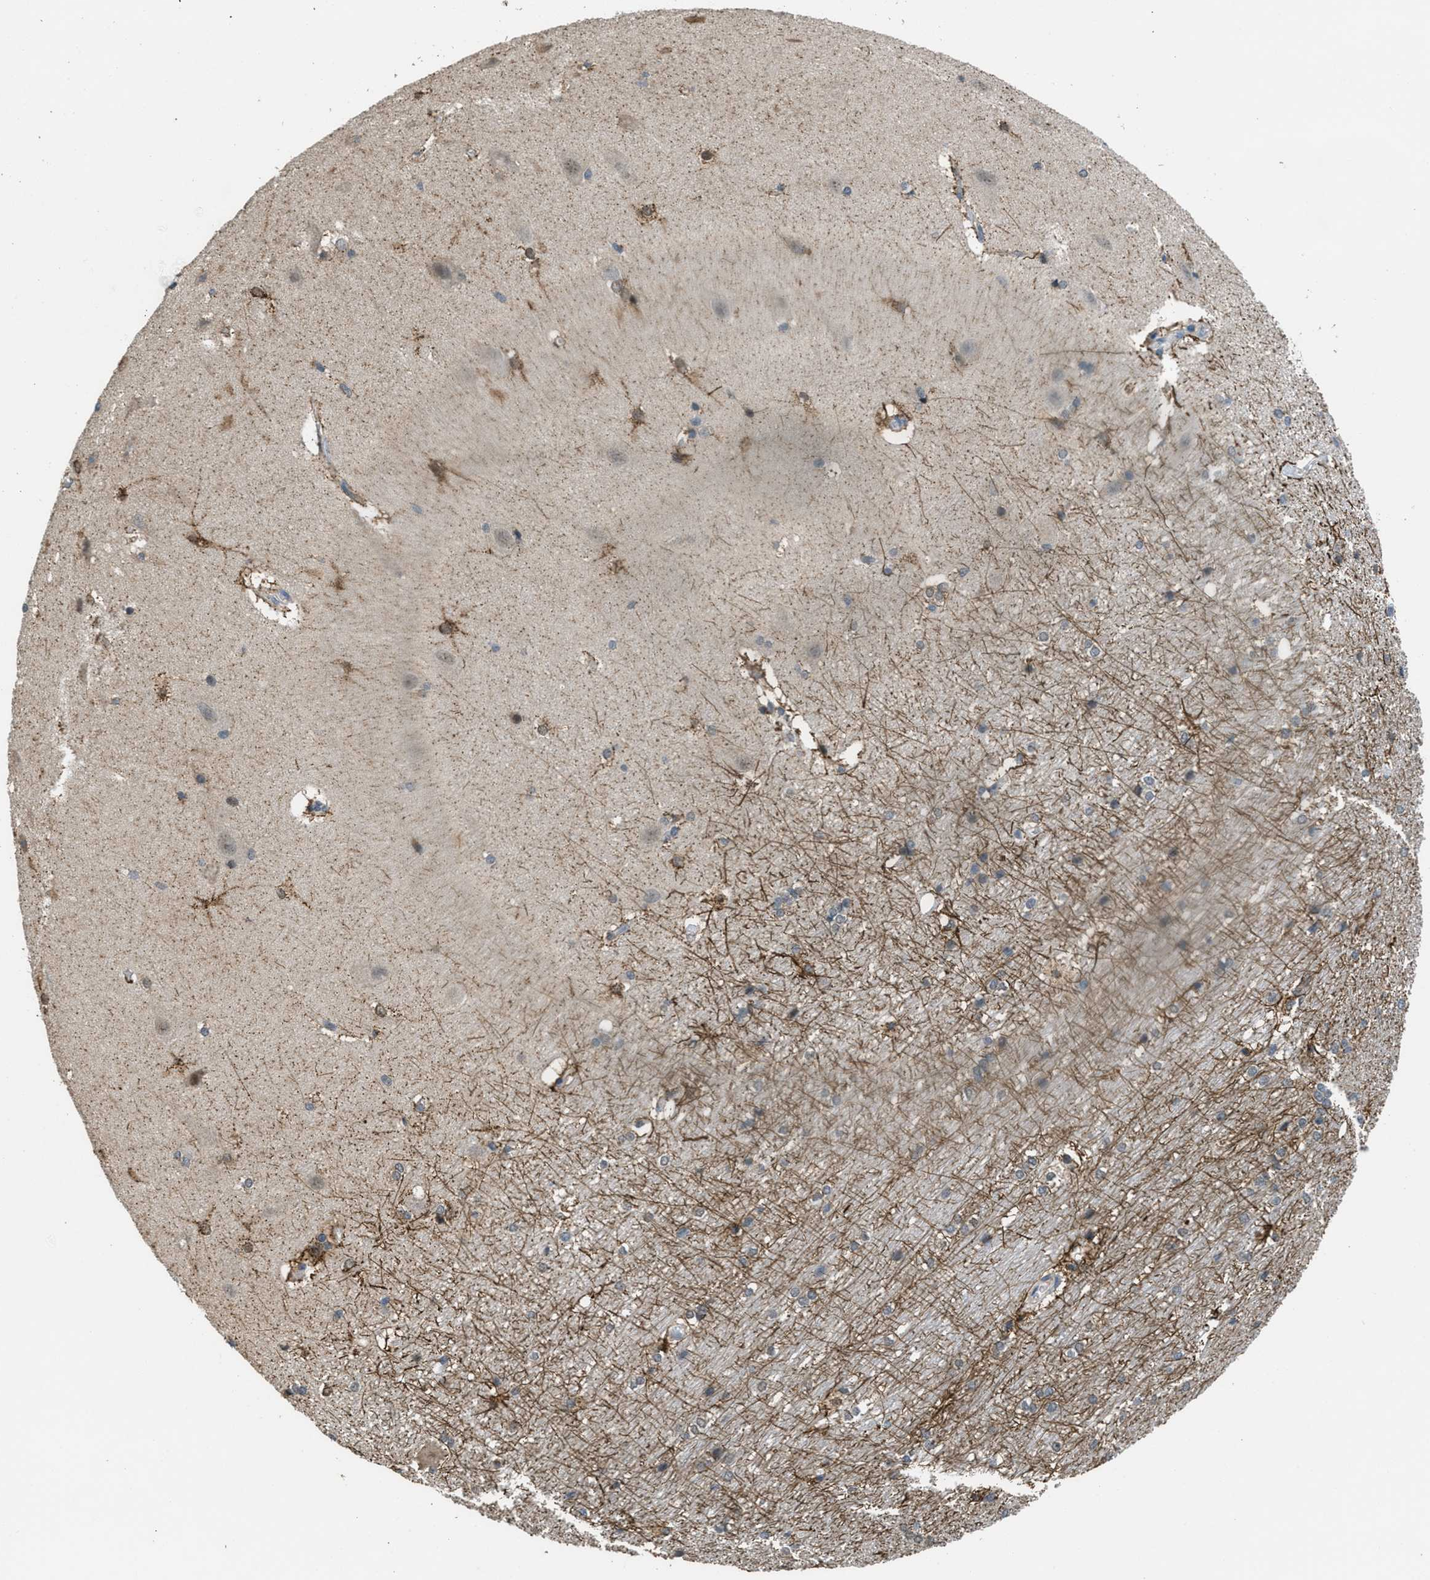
{"staining": {"intensity": "strong", "quantity": "25%-75%", "location": "cytoplasmic/membranous,nuclear"}, "tissue": "hippocampus", "cell_type": "Glial cells", "image_type": "normal", "snomed": [{"axis": "morphology", "description": "Normal tissue, NOS"}, {"axis": "topography", "description": "Hippocampus"}], "caption": "This image displays IHC staining of unremarkable human hippocampus, with high strong cytoplasmic/membranous,nuclear expression in approximately 25%-75% of glial cells.", "gene": "NAT1", "patient": {"sex": "female", "age": 19}}